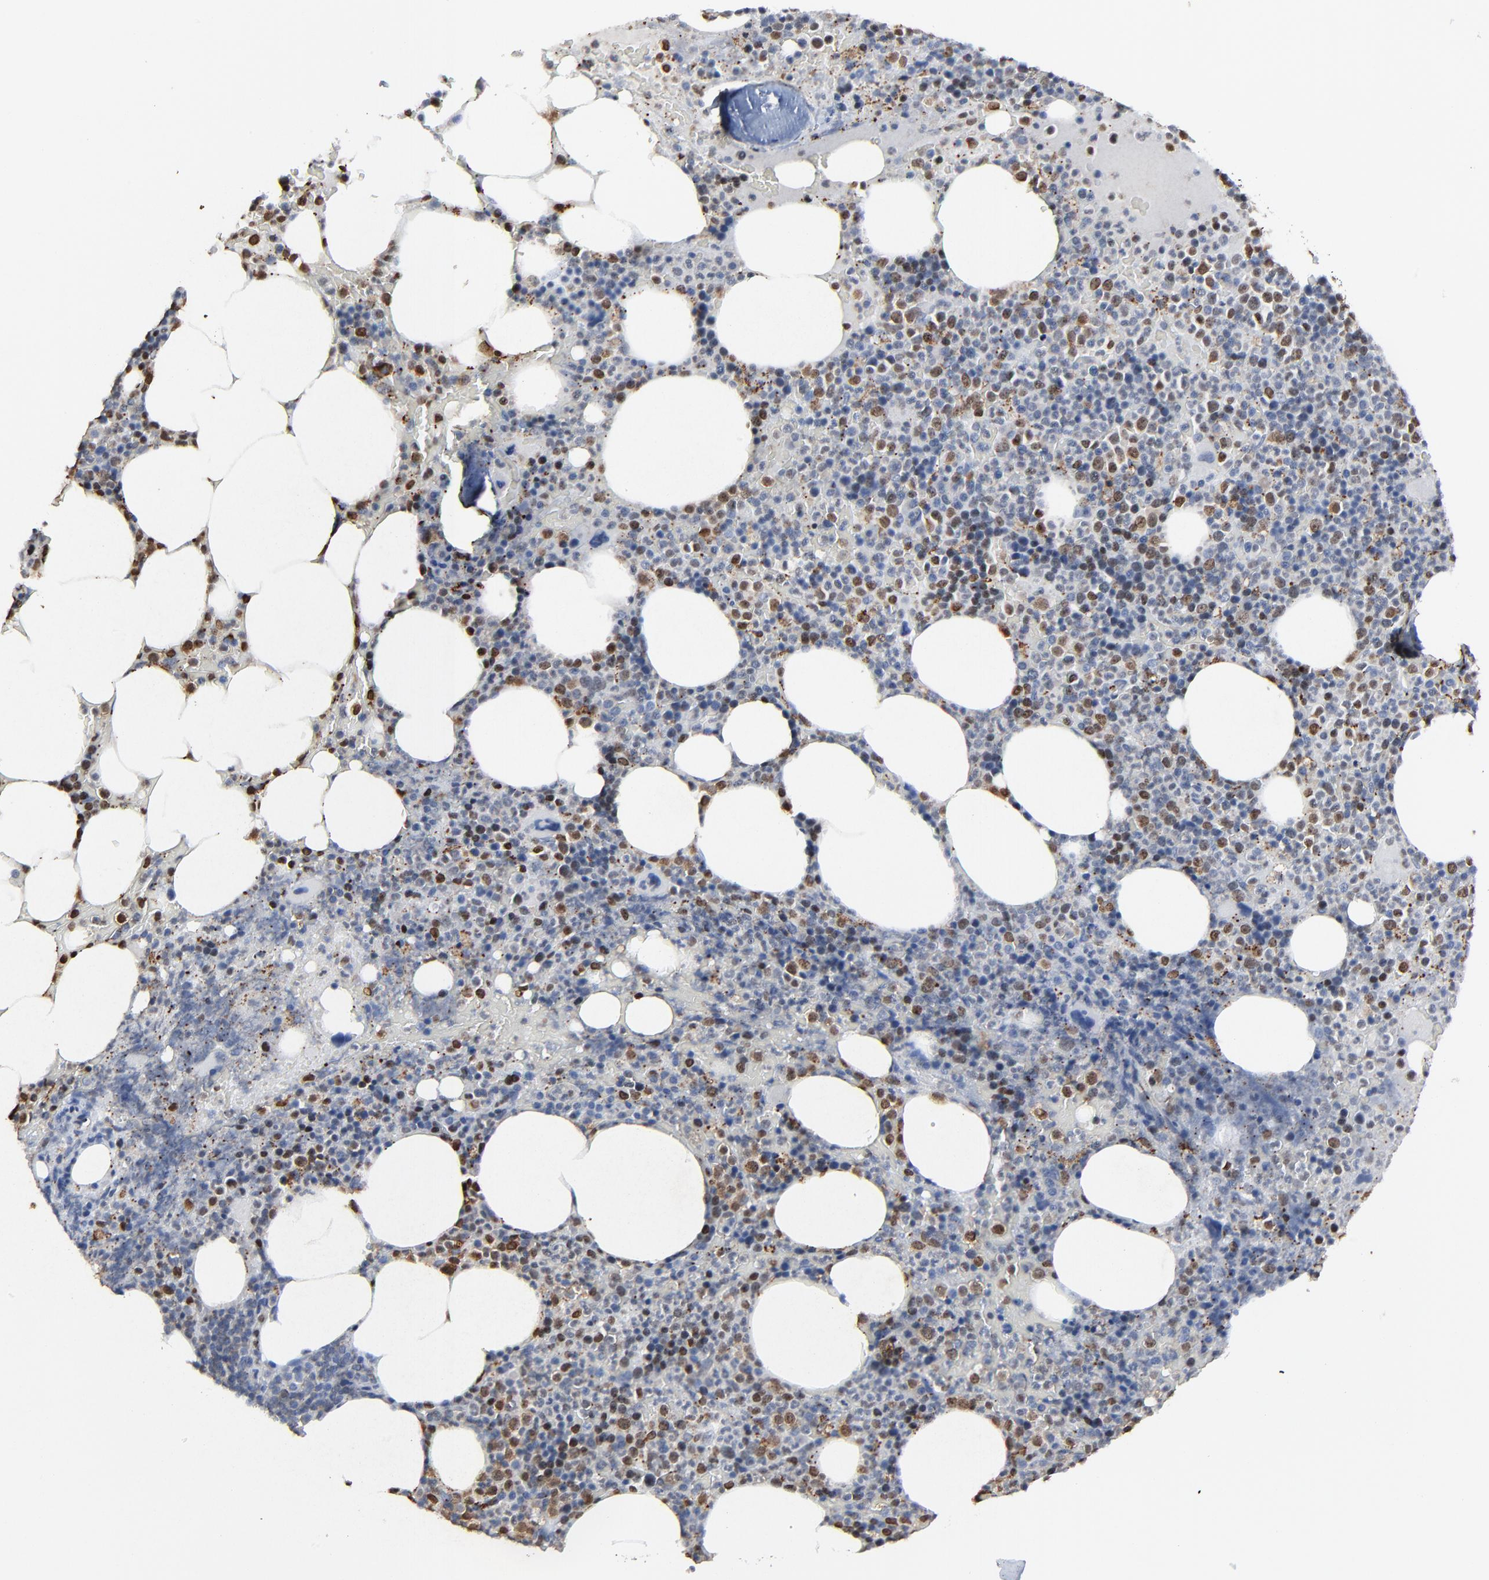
{"staining": {"intensity": "strong", "quantity": "25%-75%", "location": "nuclear"}, "tissue": "bone marrow", "cell_type": "Hematopoietic cells", "image_type": "normal", "snomed": [{"axis": "morphology", "description": "Normal tissue, NOS"}, {"axis": "topography", "description": "Bone marrow"}], "caption": "A high amount of strong nuclear staining is identified in about 25%-75% of hematopoietic cells in unremarkable bone marrow. (Brightfield microscopy of DAB IHC at high magnification).", "gene": "BIRC3", "patient": {"sex": "female", "age": 66}}